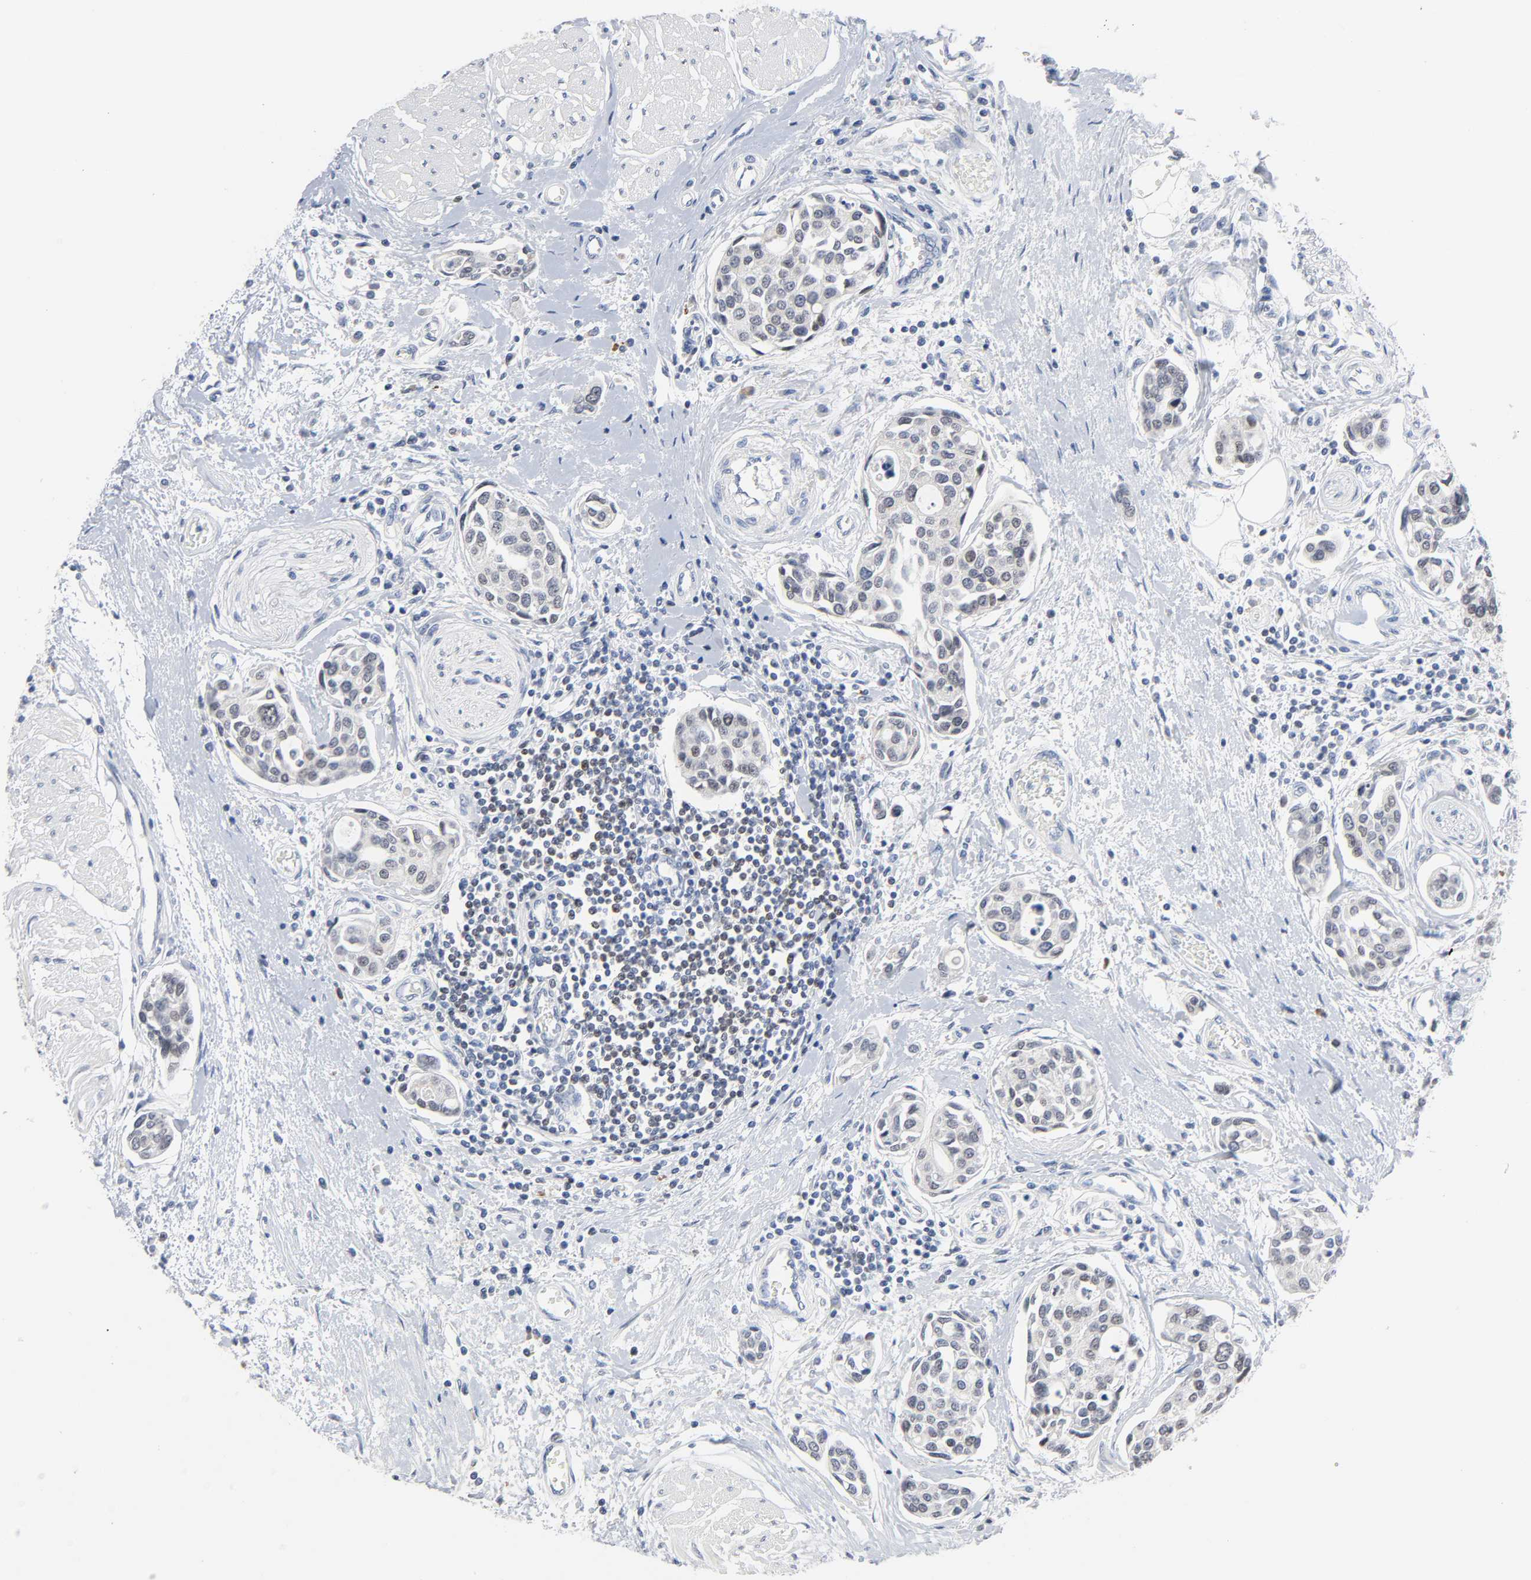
{"staining": {"intensity": "weak", "quantity": "<25%", "location": "nuclear"}, "tissue": "urothelial cancer", "cell_type": "Tumor cells", "image_type": "cancer", "snomed": [{"axis": "morphology", "description": "Urothelial carcinoma, High grade"}, {"axis": "topography", "description": "Urinary bladder"}], "caption": "The immunohistochemistry (IHC) image has no significant expression in tumor cells of urothelial cancer tissue.", "gene": "WEE1", "patient": {"sex": "male", "age": 78}}